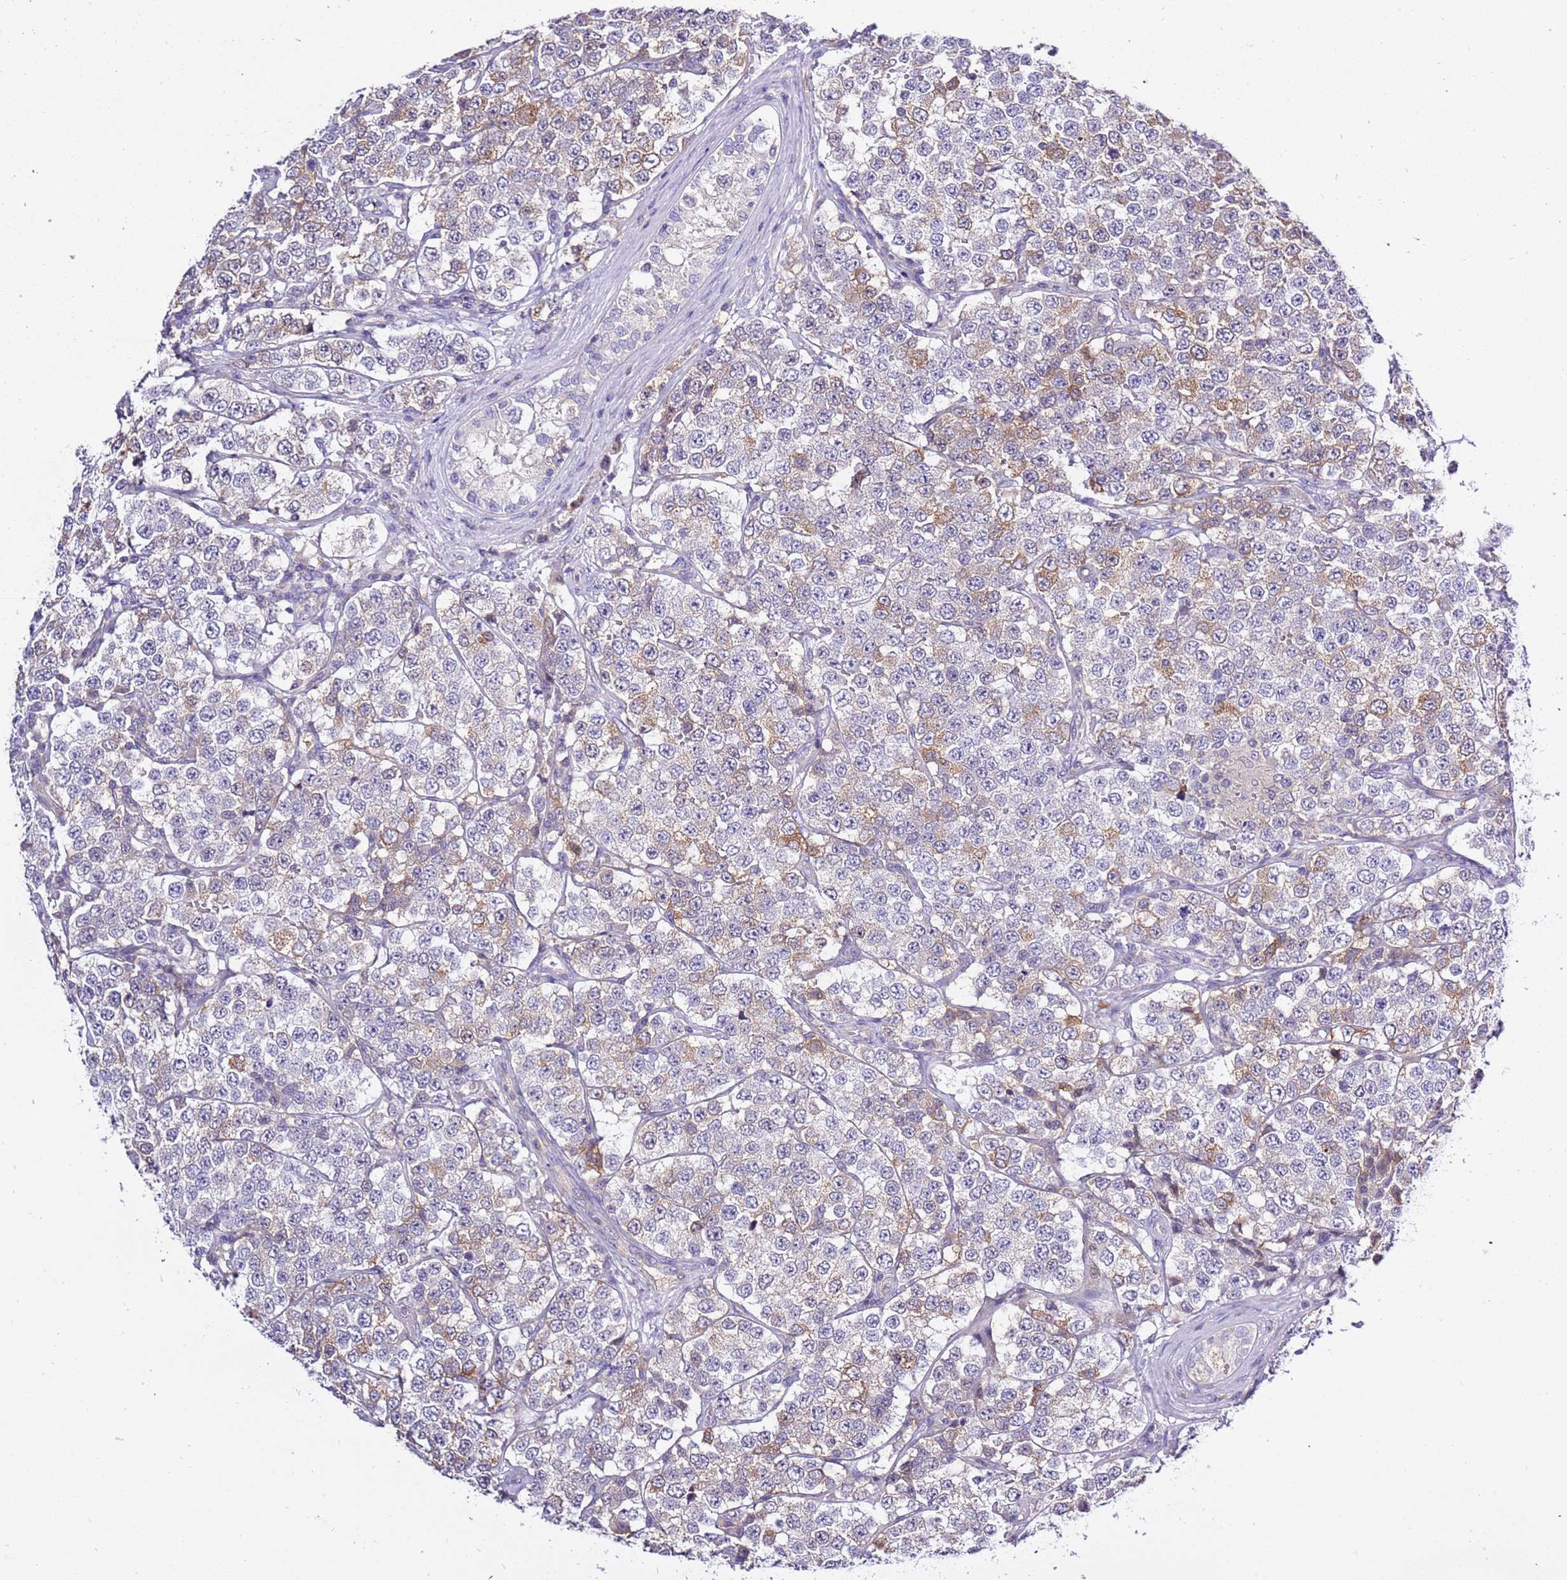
{"staining": {"intensity": "weak", "quantity": "<25%", "location": "cytoplasmic/membranous"}, "tissue": "testis cancer", "cell_type": "Tumor cells", "image_type": "cancer", "snomed": [{"axis": "morphology", "description": "Seminoma, NOS"}, {"axis": "topography", "description": "Testis"}], "caption": "Protein analysis of seminoma (testis) displays no significant staining in tumor cells.", "gene": "STIP1", "patient": {"sex": "male", "age": 34}}